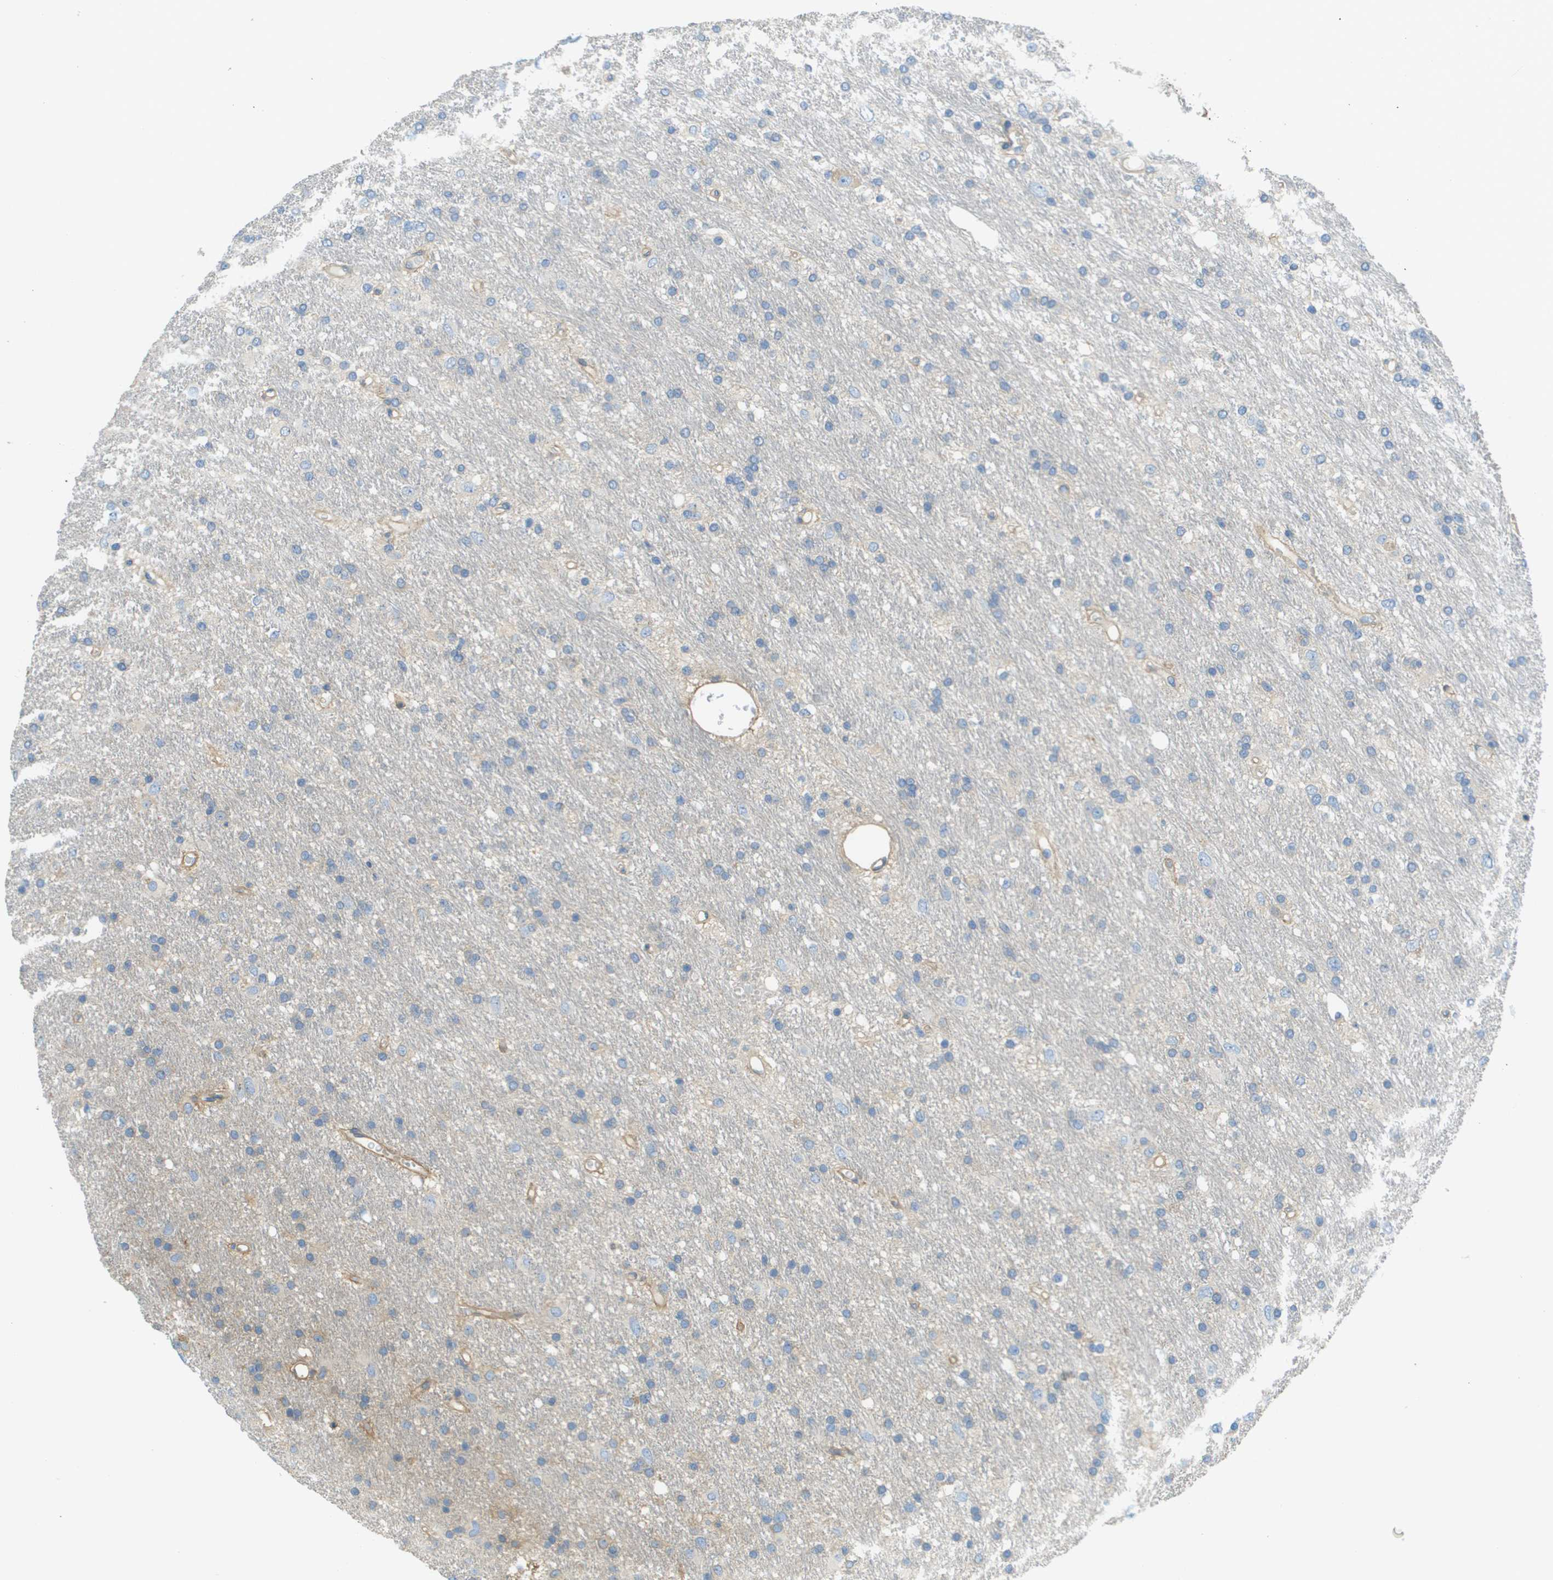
{"staining": {"intensity": "negative", "quantity": "none", "location": "none"}, "tissue": "glioma", "cell_type": "Tumor cells", "image_type": "cancer", "snomed": [{"axis": "morphology", "description": "Glioma, malignant, Low grade"}, {"axis": "topography", "description": "Brain"}], "caption": "An image of human malignant glioma (low-grade) is negative for staining in tumor cells.", "gene": "DNAJB11", "patient": {"sex": "male", "age": 77}}